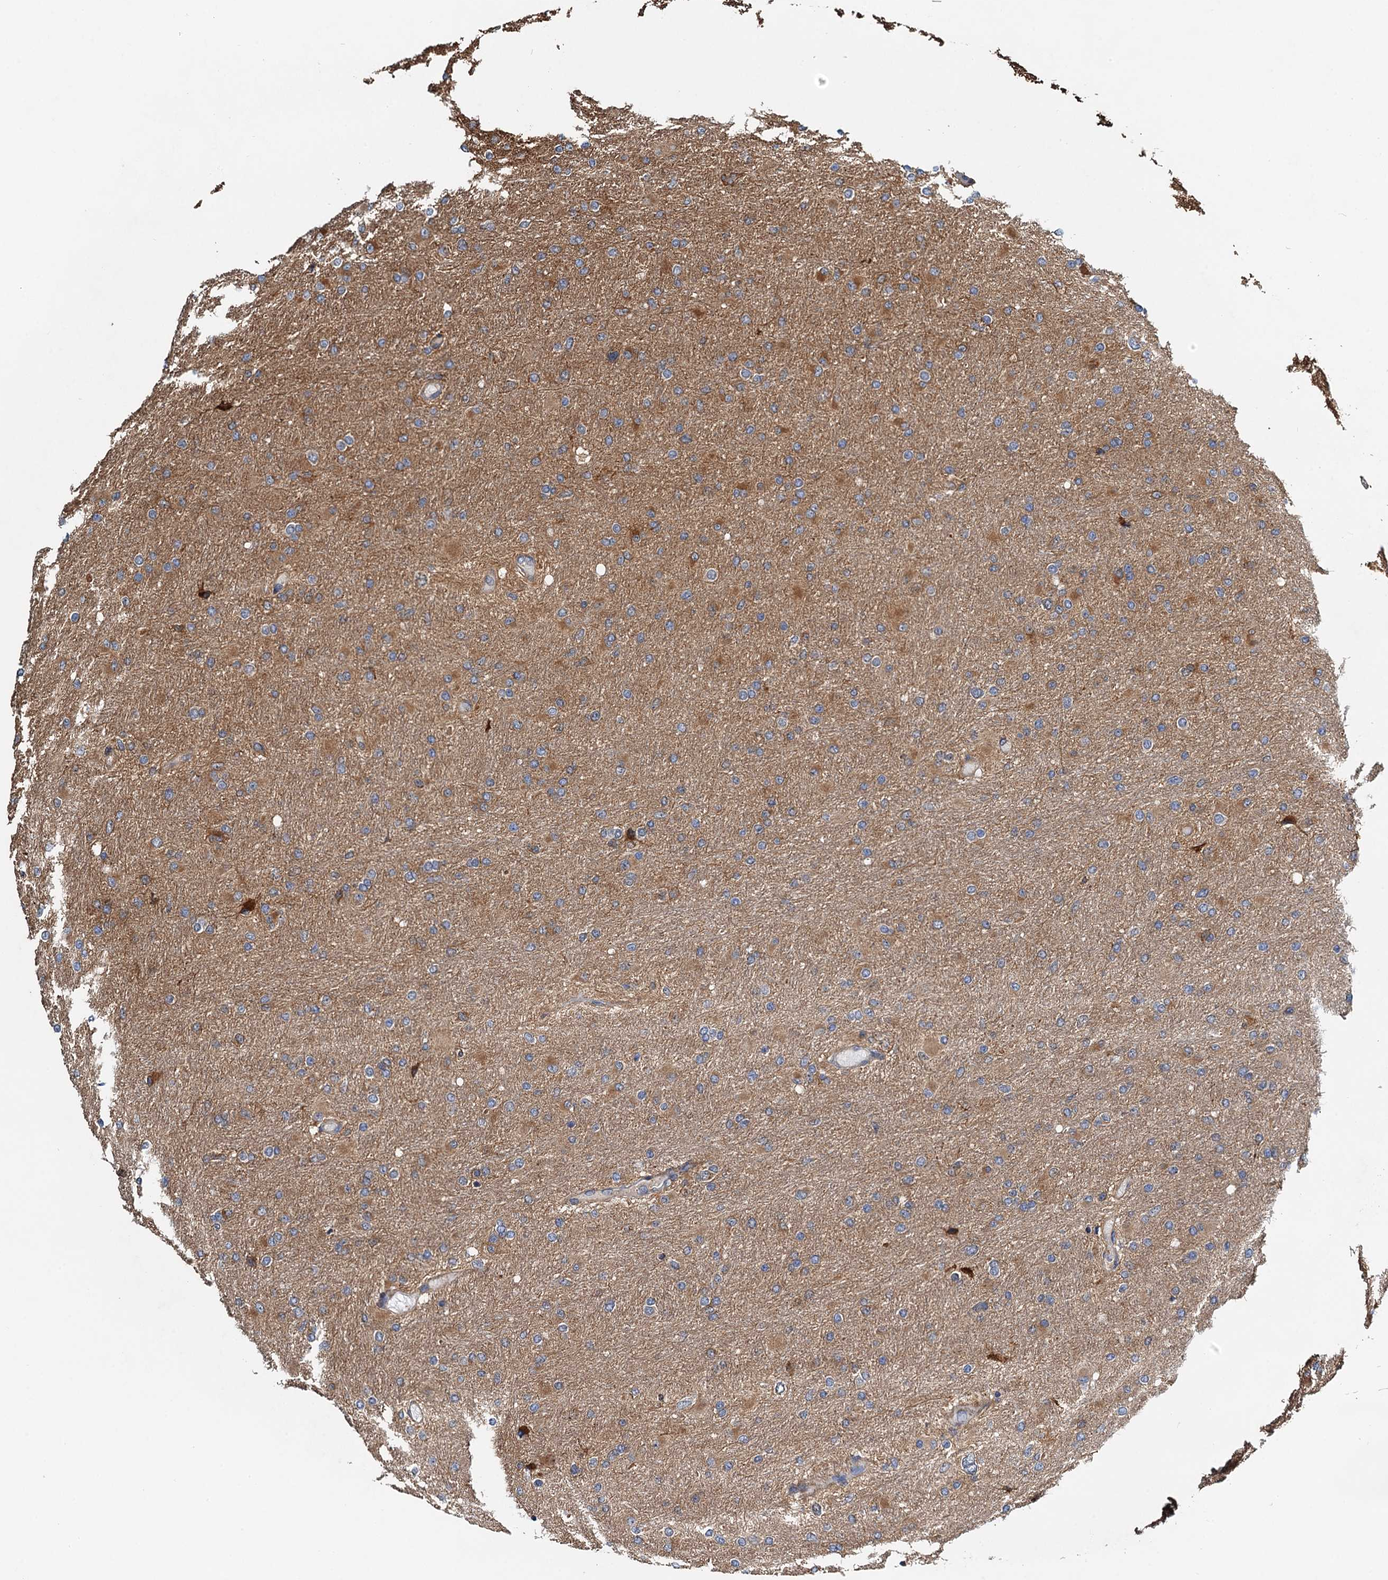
{"staining": {"intensity": "moderate", "quantity": "<25%", "location": "cytoplasmic/membranous"}, "tissue": "glioma", "cell_type": "Tumor cells", "image_type": "cancer", "snomed": [{"axis": "morphology", "description": "Glioma, malignant, High grade"}, {"axis": "topography", "description": "Cerebral cortex"}], "caption": "A low amount of moderate cytoplasmic/membranous positivity is identified in about <25% of tumor cells in glioma tissue.", "gene": "USP6NL", "patient": {"sex": "female", "age": 36}}